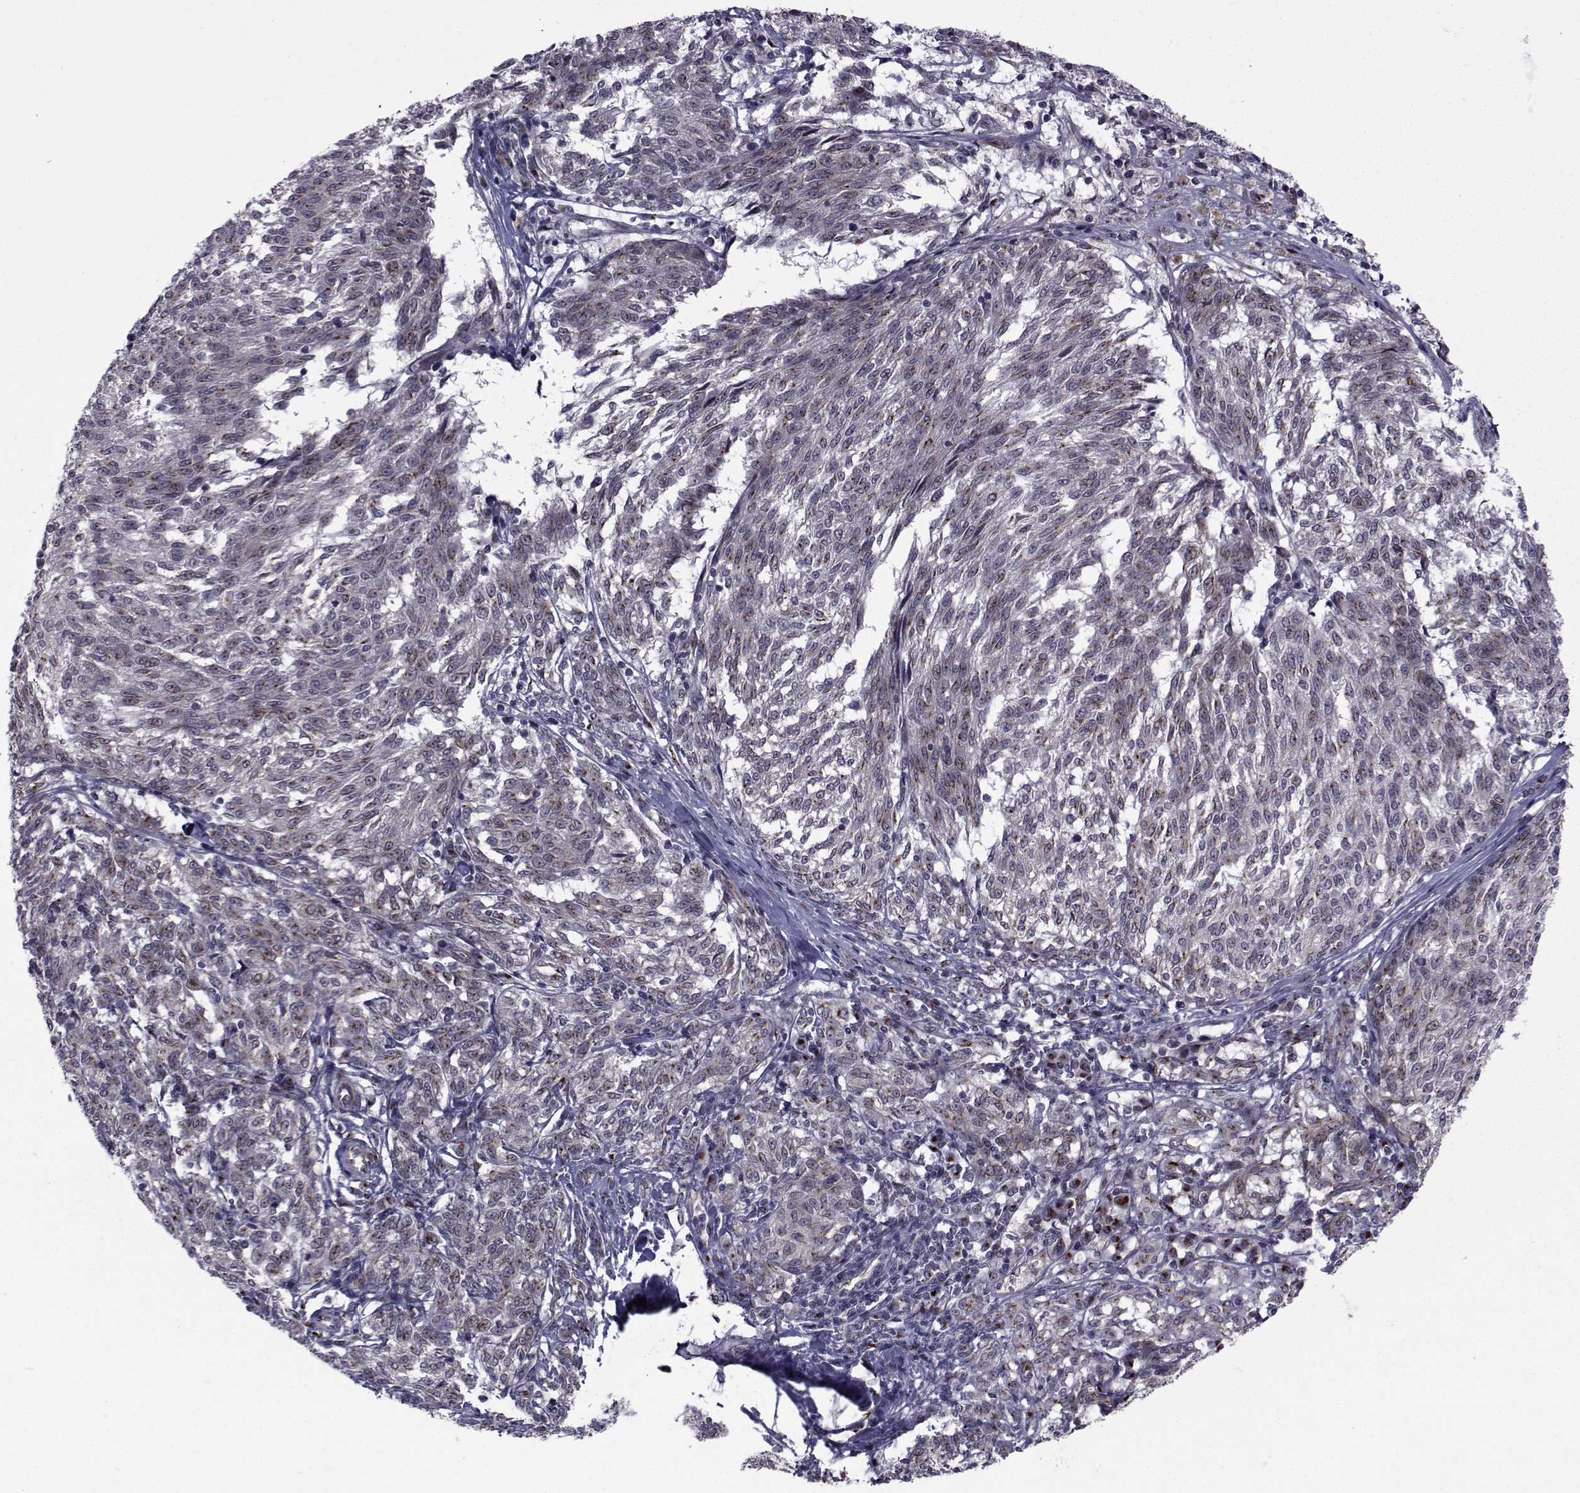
{"staining": {"intensity": "weak", "quantity": "<25%", "location": "cytoplasmic/membranous"}, "tissue": "melanoma", "cell_type": "Tumor cells", "image_type": "cancer", "snomed": [{"axis": "morphology", "description": "Malignant melanoma, NOS"}, {"axis": "topography", "description": "Skin"}], "caption": "DAB immunohistochemical staining of melanoma reveals no significant positivity in tumor cells.", "gene": "ATP6V1C2", "patient": {"sex": "female", "age": 72}}